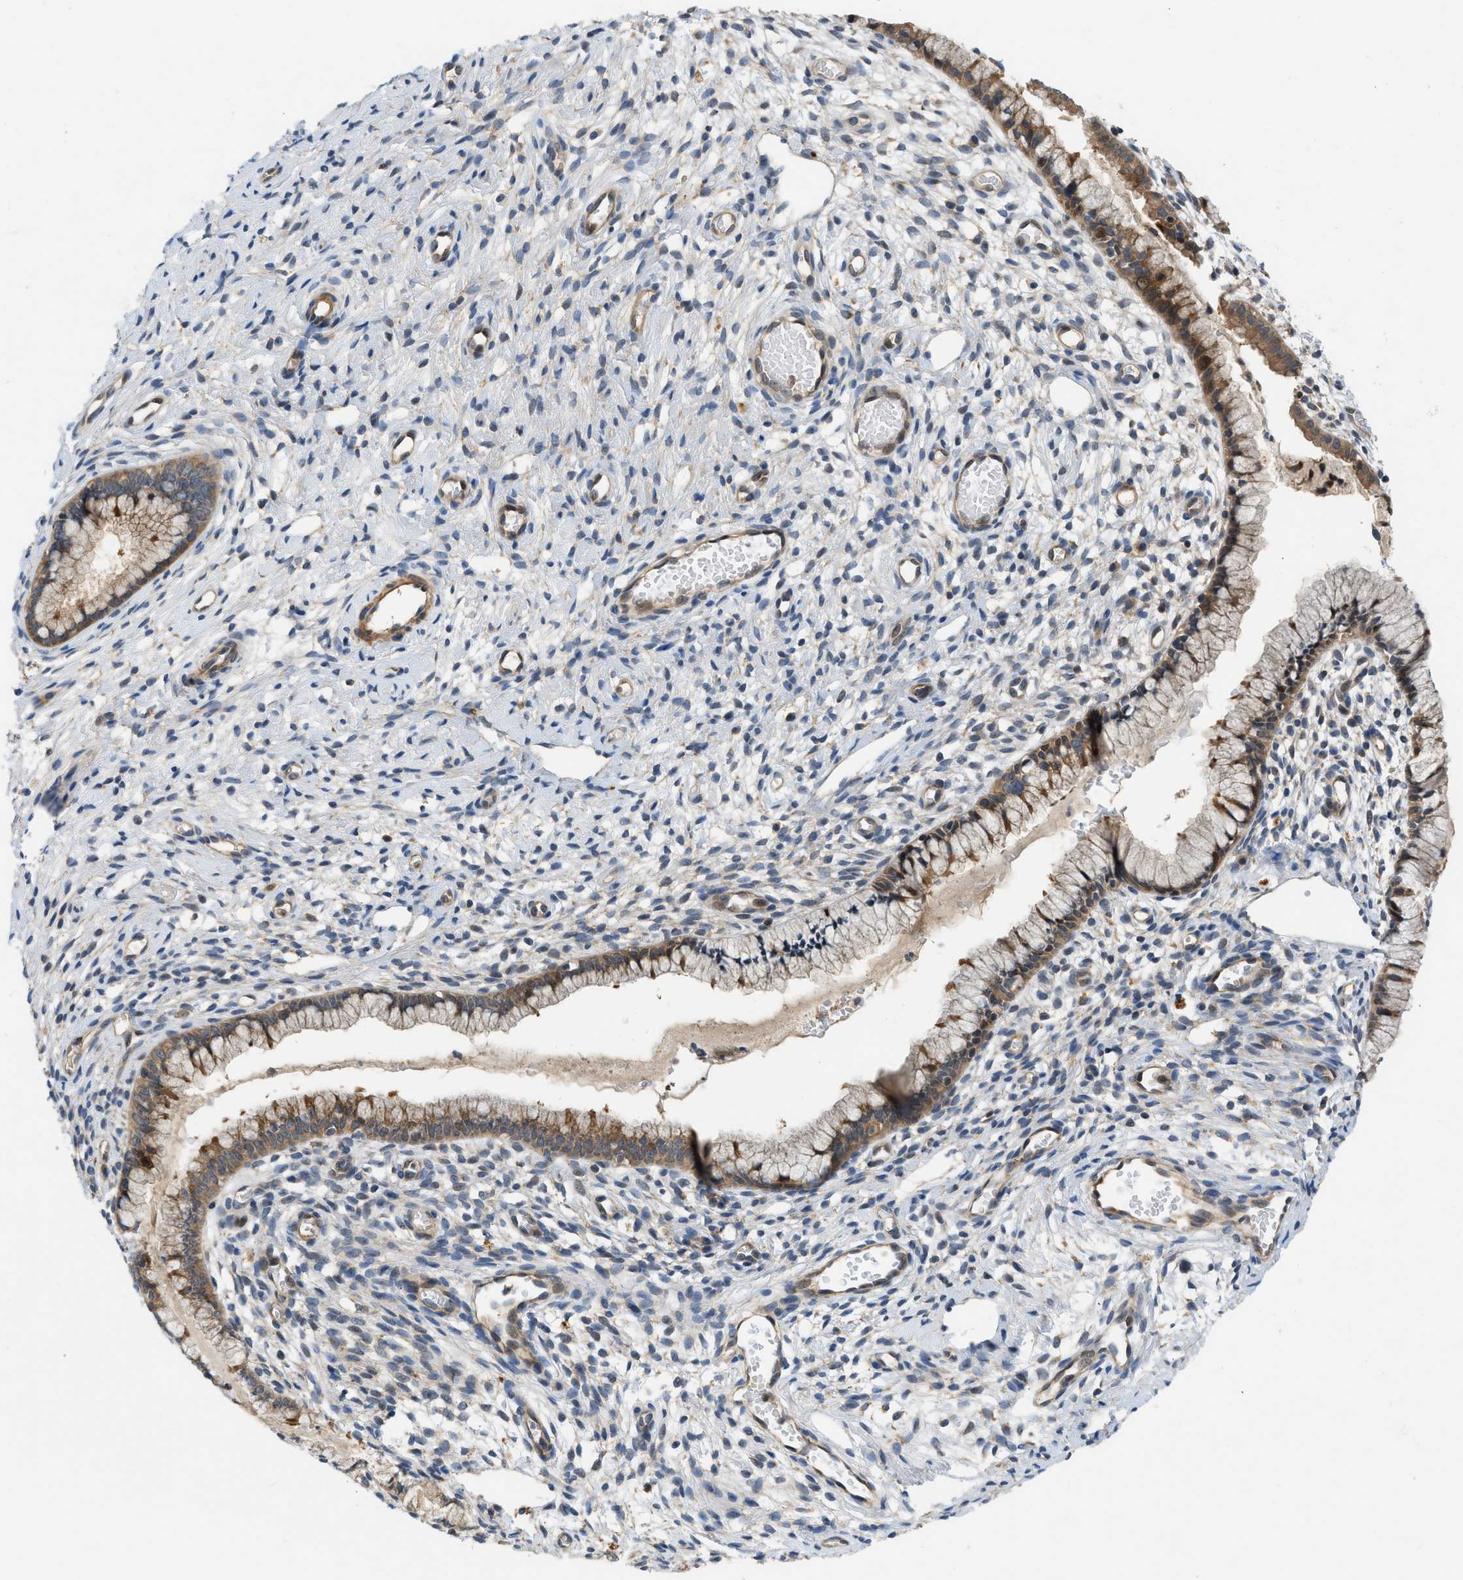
{"staining": {"intensity": "moderate", "quantity": ">75%", "location": "cytoplasmic/membranous"}, "tissue": "cervix", "cell_type": "Glandular cells", "image_type": "normal", "snomed": [{"axis": "morphology", "description": "Normal tissue, NOS"}, {"axis": "topography", "description": "Cervix"}], "caption": "Moderate cytoplasmic/membranous protein staining is present in about >75% of glandular cells in cervix. (DAB (3,3'-diaminobenzidine) IHC, brown staining for protein, blue staining for nuclei).", "gene": "GPR31", "patient": {"sex": "female", "age": 65}}